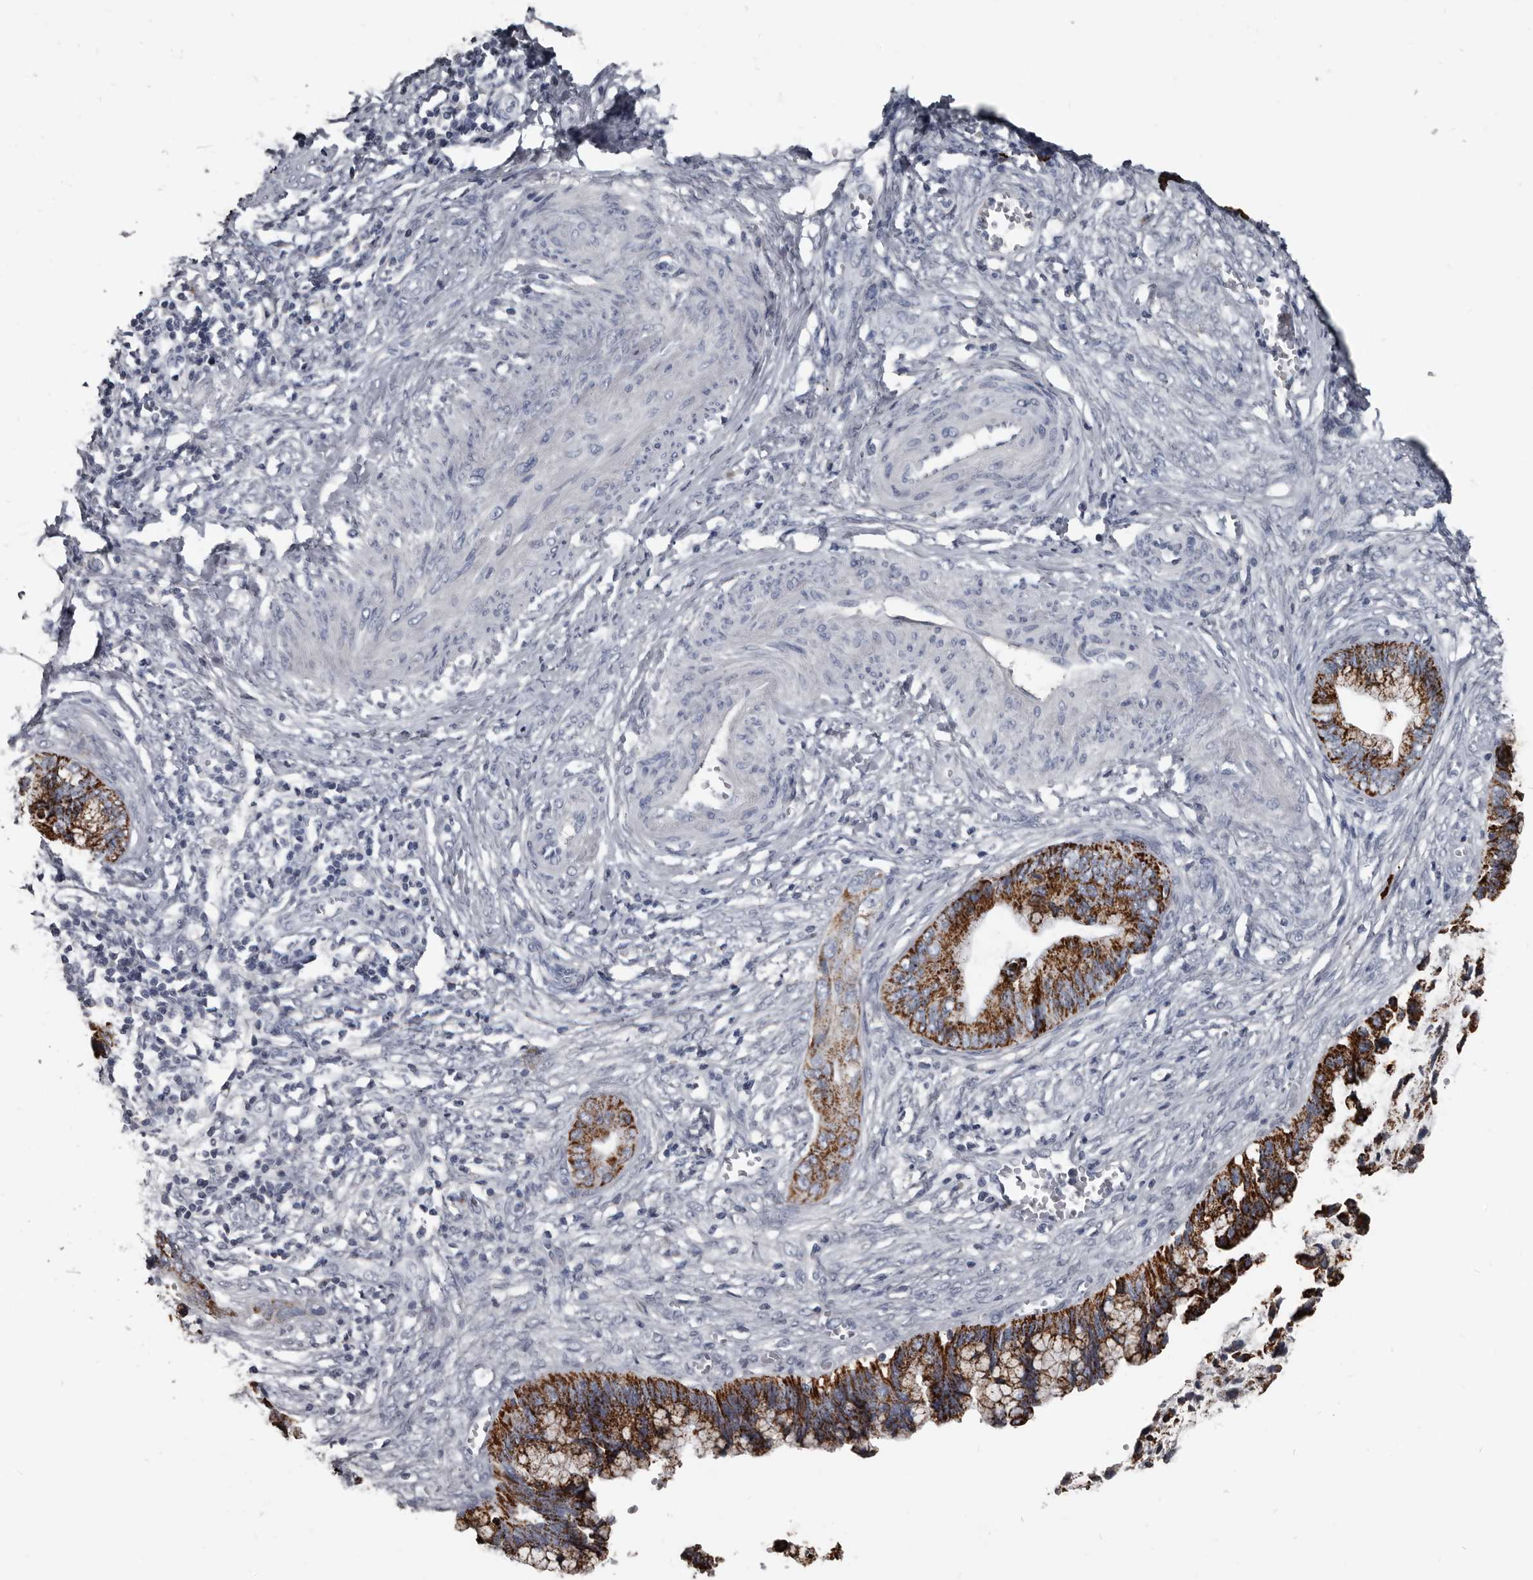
{"staining": {"intensity": "strong", "quantity": "25%-75%", "location": "cytoplasmic/membranous"}, "tissue": "cervical cancer", "cell_type": "Tumor cells", "image_type": "cancer", "snomed": [{"axis": "morphology", "description": "Adenocarcinoma, NOS"}, {"axis": "topography", "description": "Cervix"}], "caption": "There is high levels of strong cytoplasmic/membranous staining in tumor cells of cervical cancer (adenocarcinoma), as demonstrated by immunohistochemical staining (brown color).", "gene": "GREB1", "patient": {"sex": "female", "age": 44}}